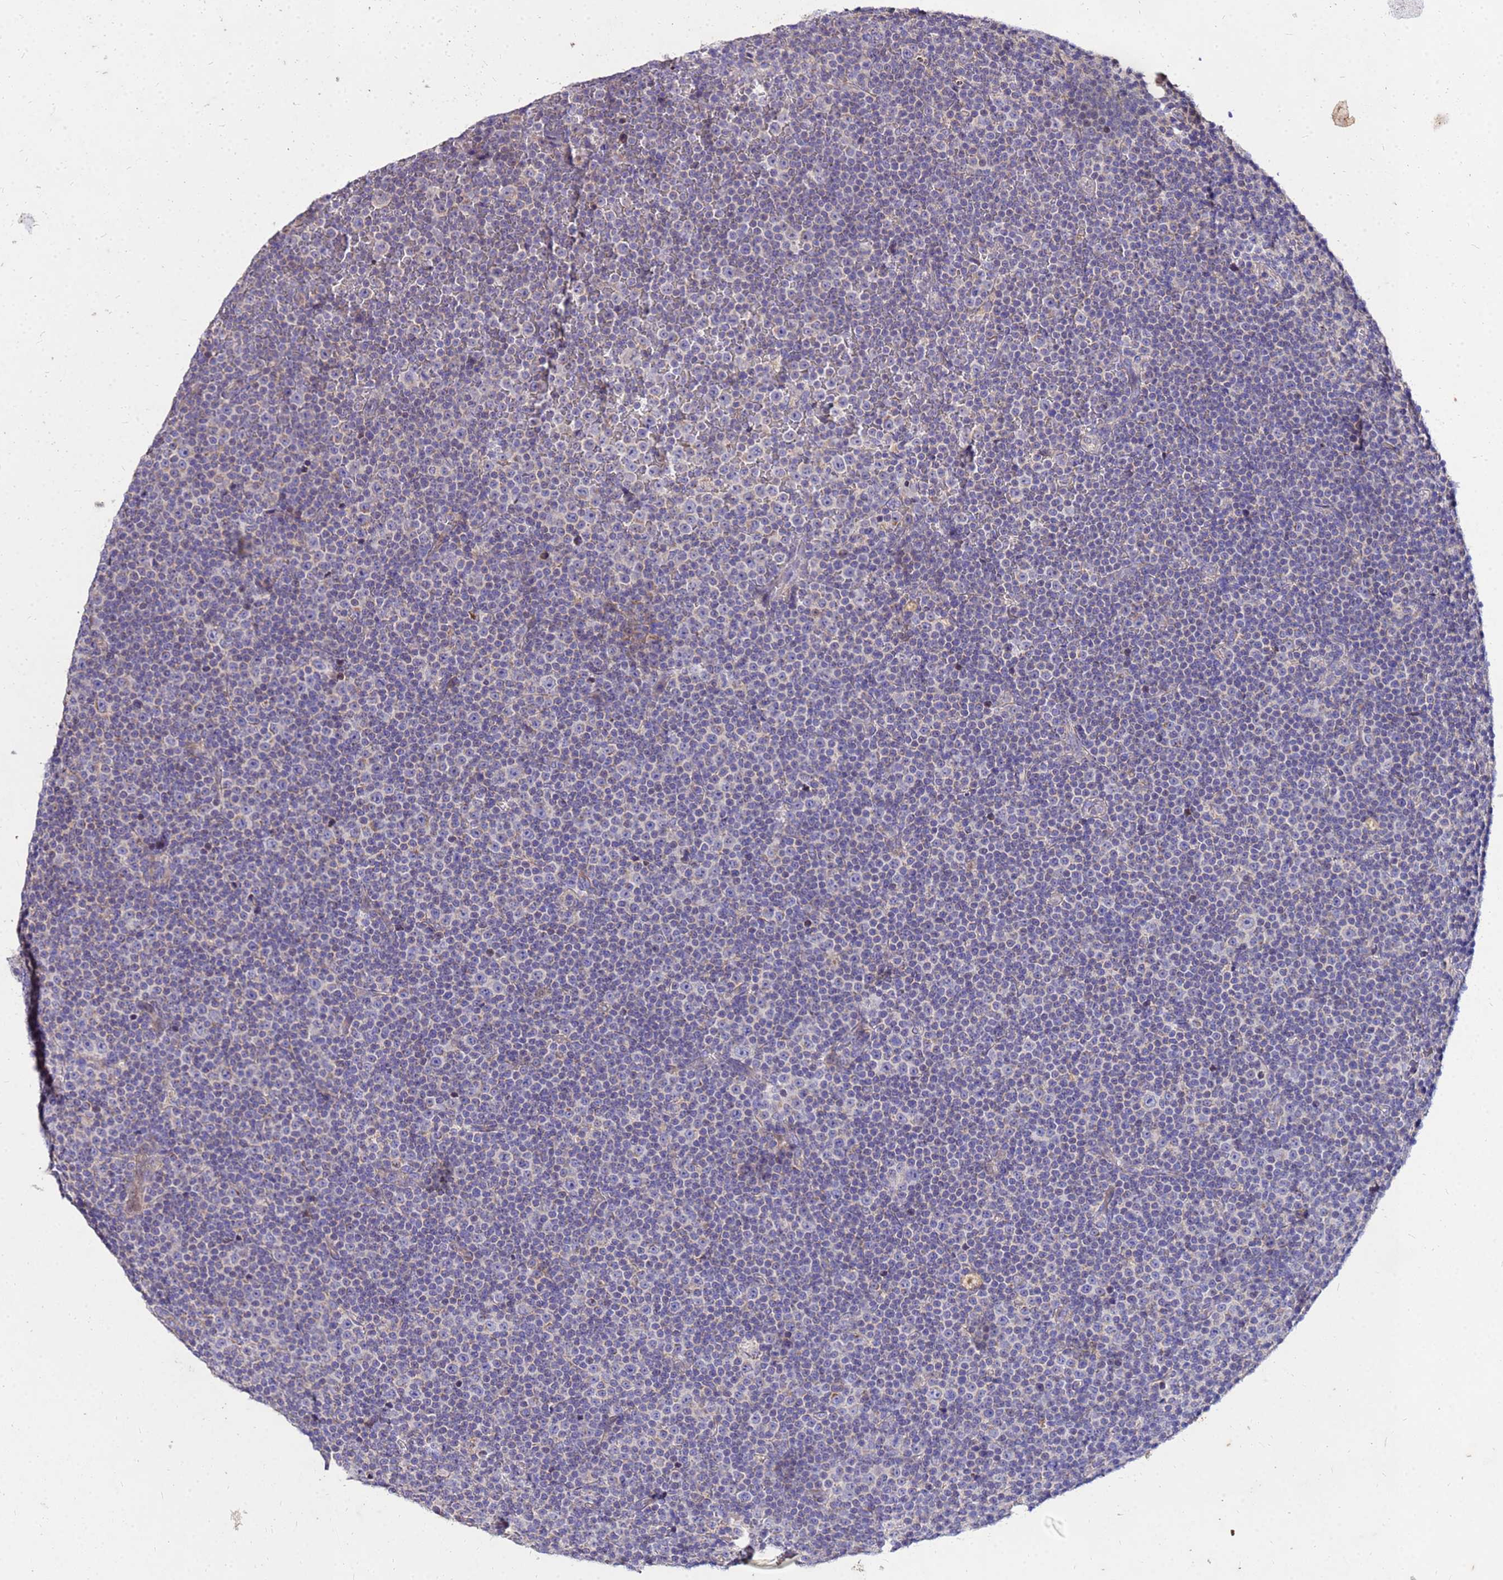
{"staining": {"intensity": "weak", "quantity": "25%-75%", "location": "cytoplasmic/membranous"}, "tissue": "lymphoma", "cell_type": "Tumor cells", "image_type": "cancer", "snomed": [{"axis": "morphology", "description": "Malignant lymphoma, non-Hodgkin's type, Low grade"}, {"axis": "topography", "description": "Lymph node"}], "caption": "Low-grade malignant lymphoma, non-Hodgkin's type tissue demonstrates weak cytoplasmic/membranous positivity in approximately 25%-75% of tumor cells", "gene": "COX14", "patient": {"sex": "female", "age": 67}}